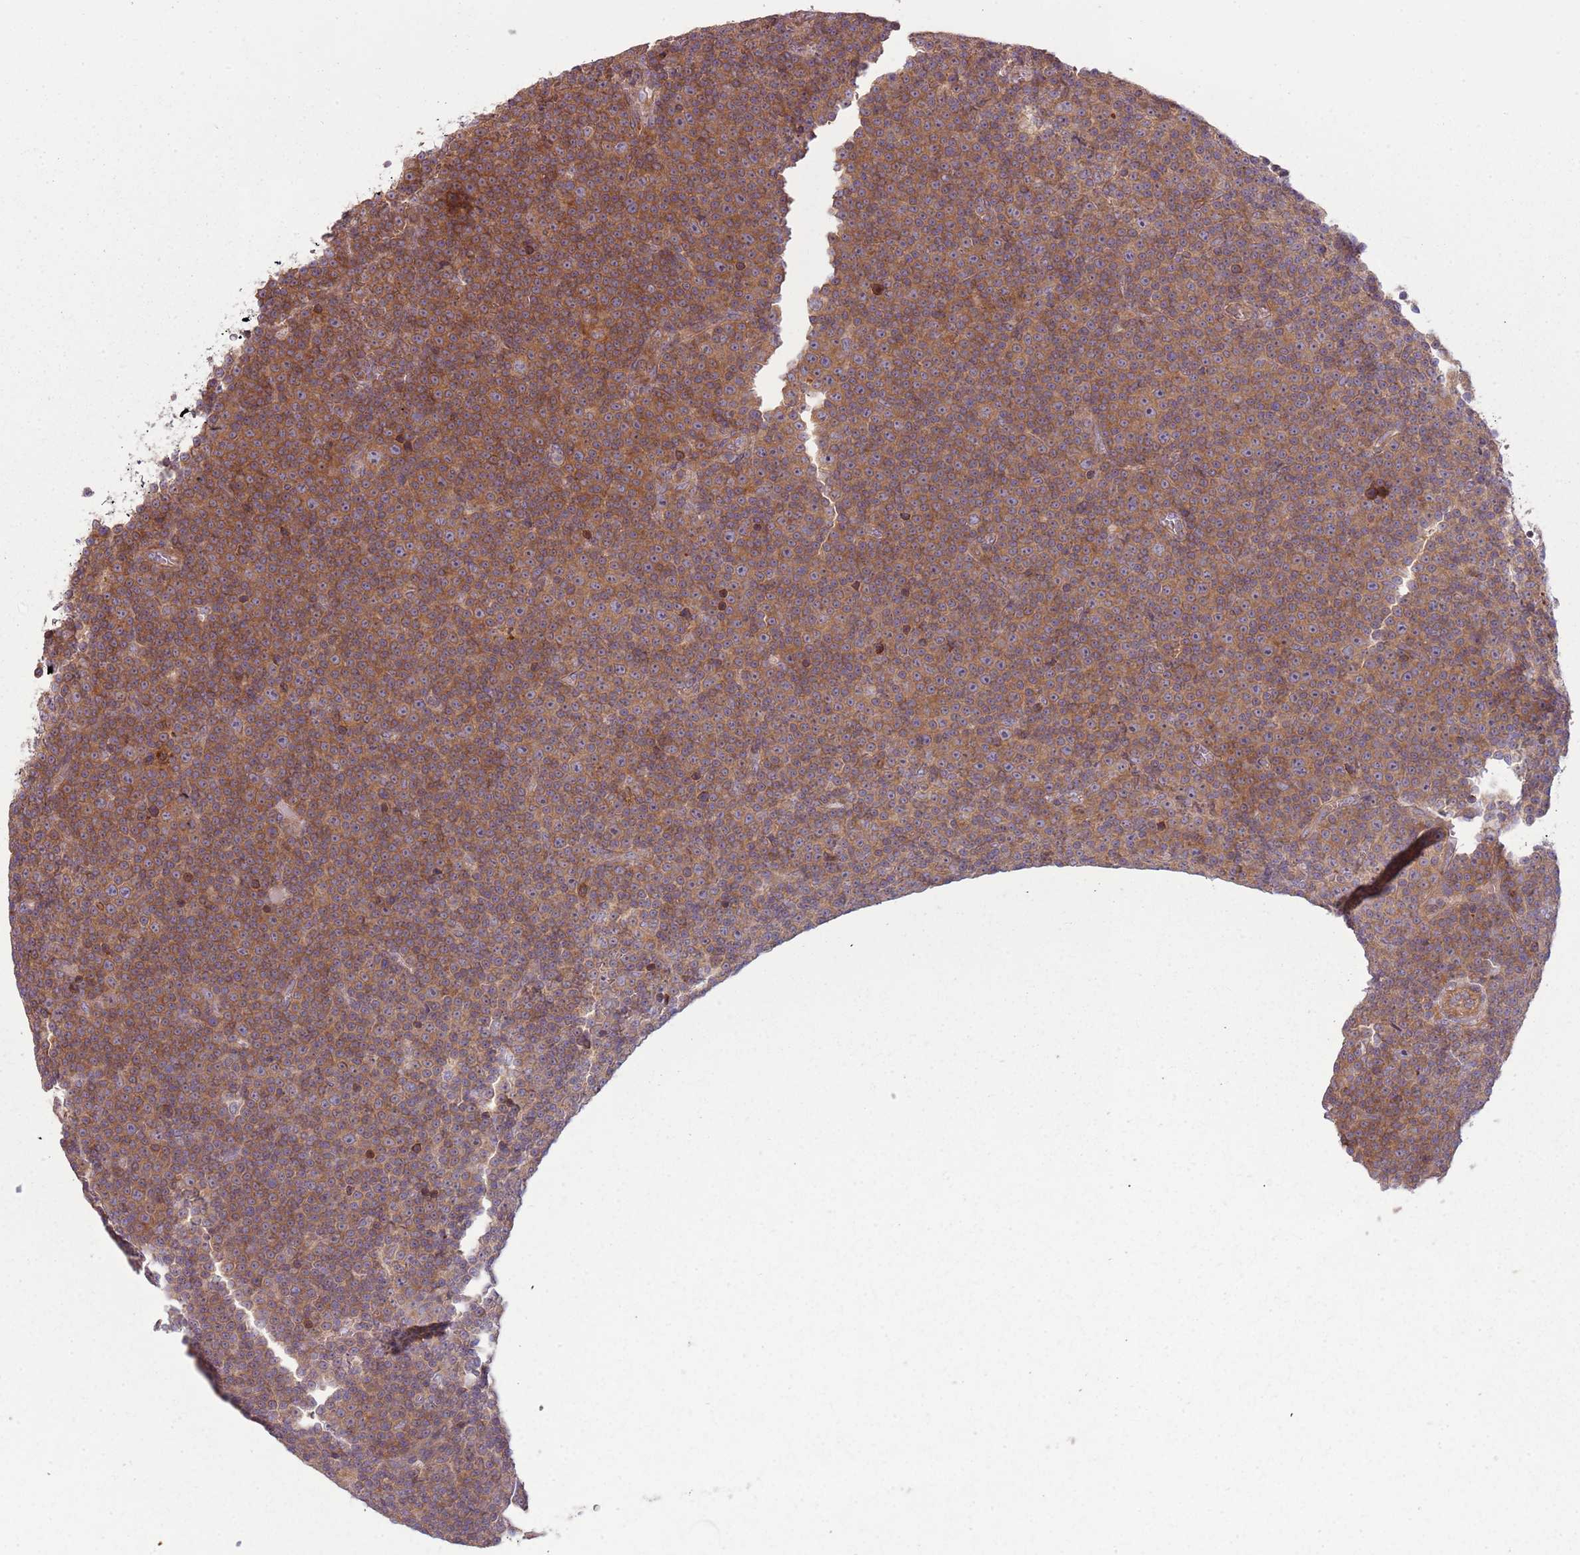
{"staining": {"intensity": "moderate", "quantity": ">75%", "location": "cytoplasmic/membranous"}, "tissue": "lymphoma", "cell_type": "Tumor cells", "image_type": "cancer", "snomed": [{"axis": "morphology", "description": "Malignant lymphoma, non-Hodgkin's type, Low grade"}, {"axis": "topography", "description": "Lymph node"}], "caption": "Moderate cytoplasmic/membranous expression for a protein is seen in approximately >75% of tumor cells of lymphoma using immunohistochemistry (IHC).", "gene": "RPL21", "patient": {"sex": "female", "age": 67}}